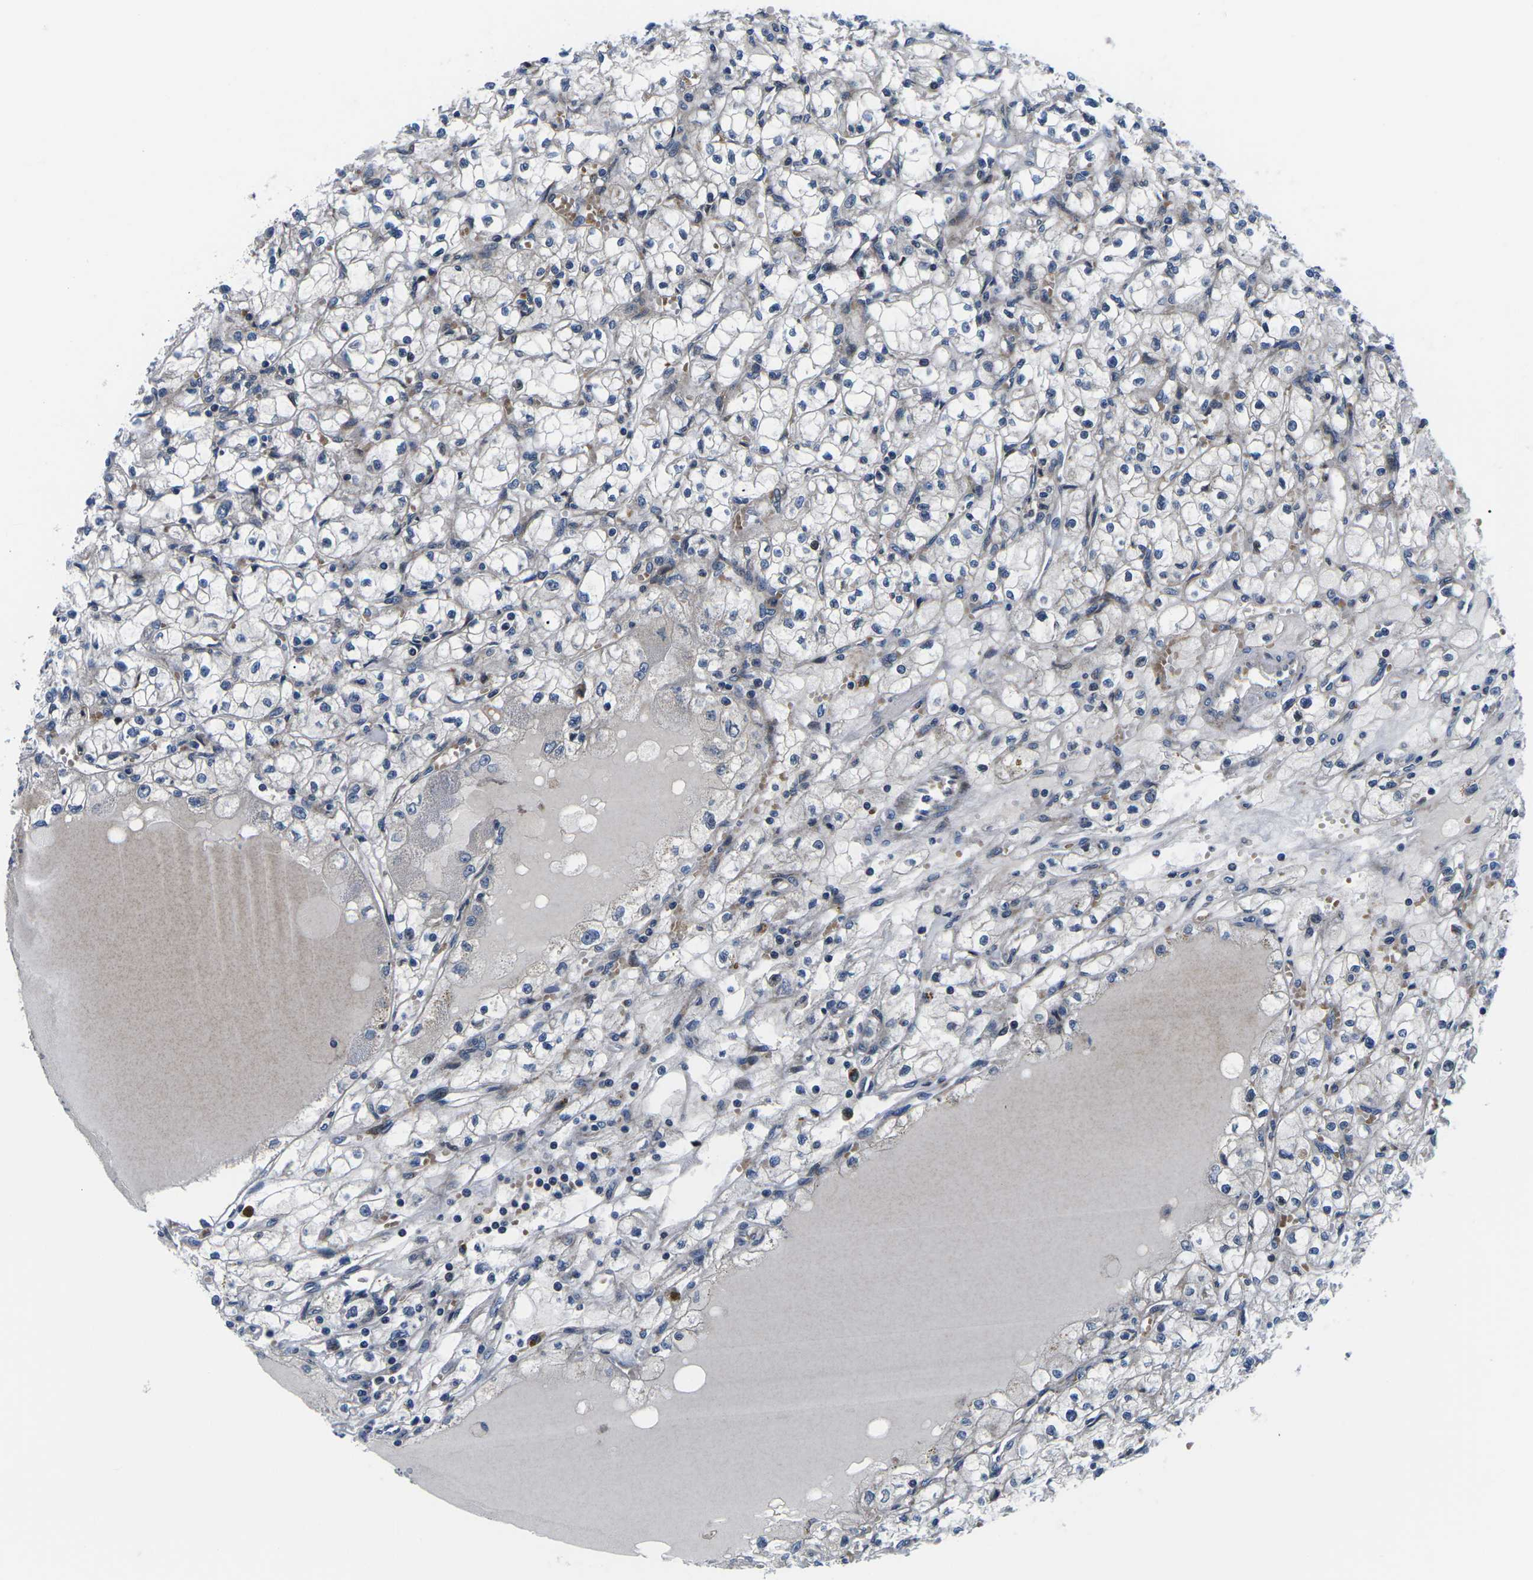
{"staining": {"intensity": "negative", "quantity": "none", "location": "none"}, "tissue": "renal cancer", "cell_type": "Tumor cells", "image_type": "cancer", "snomed": [{"axis": "morphology", "description": "Adenocarcinoma, NOS"}, {"axis": "topography", "description": "Kidney"}], "caption": "Histopathology image shows no significant protein positivity in tumor cells of adenocarcinoma (renal).", "gene": "EIF4E", "patient": {"sex": "male", "age": 56}}